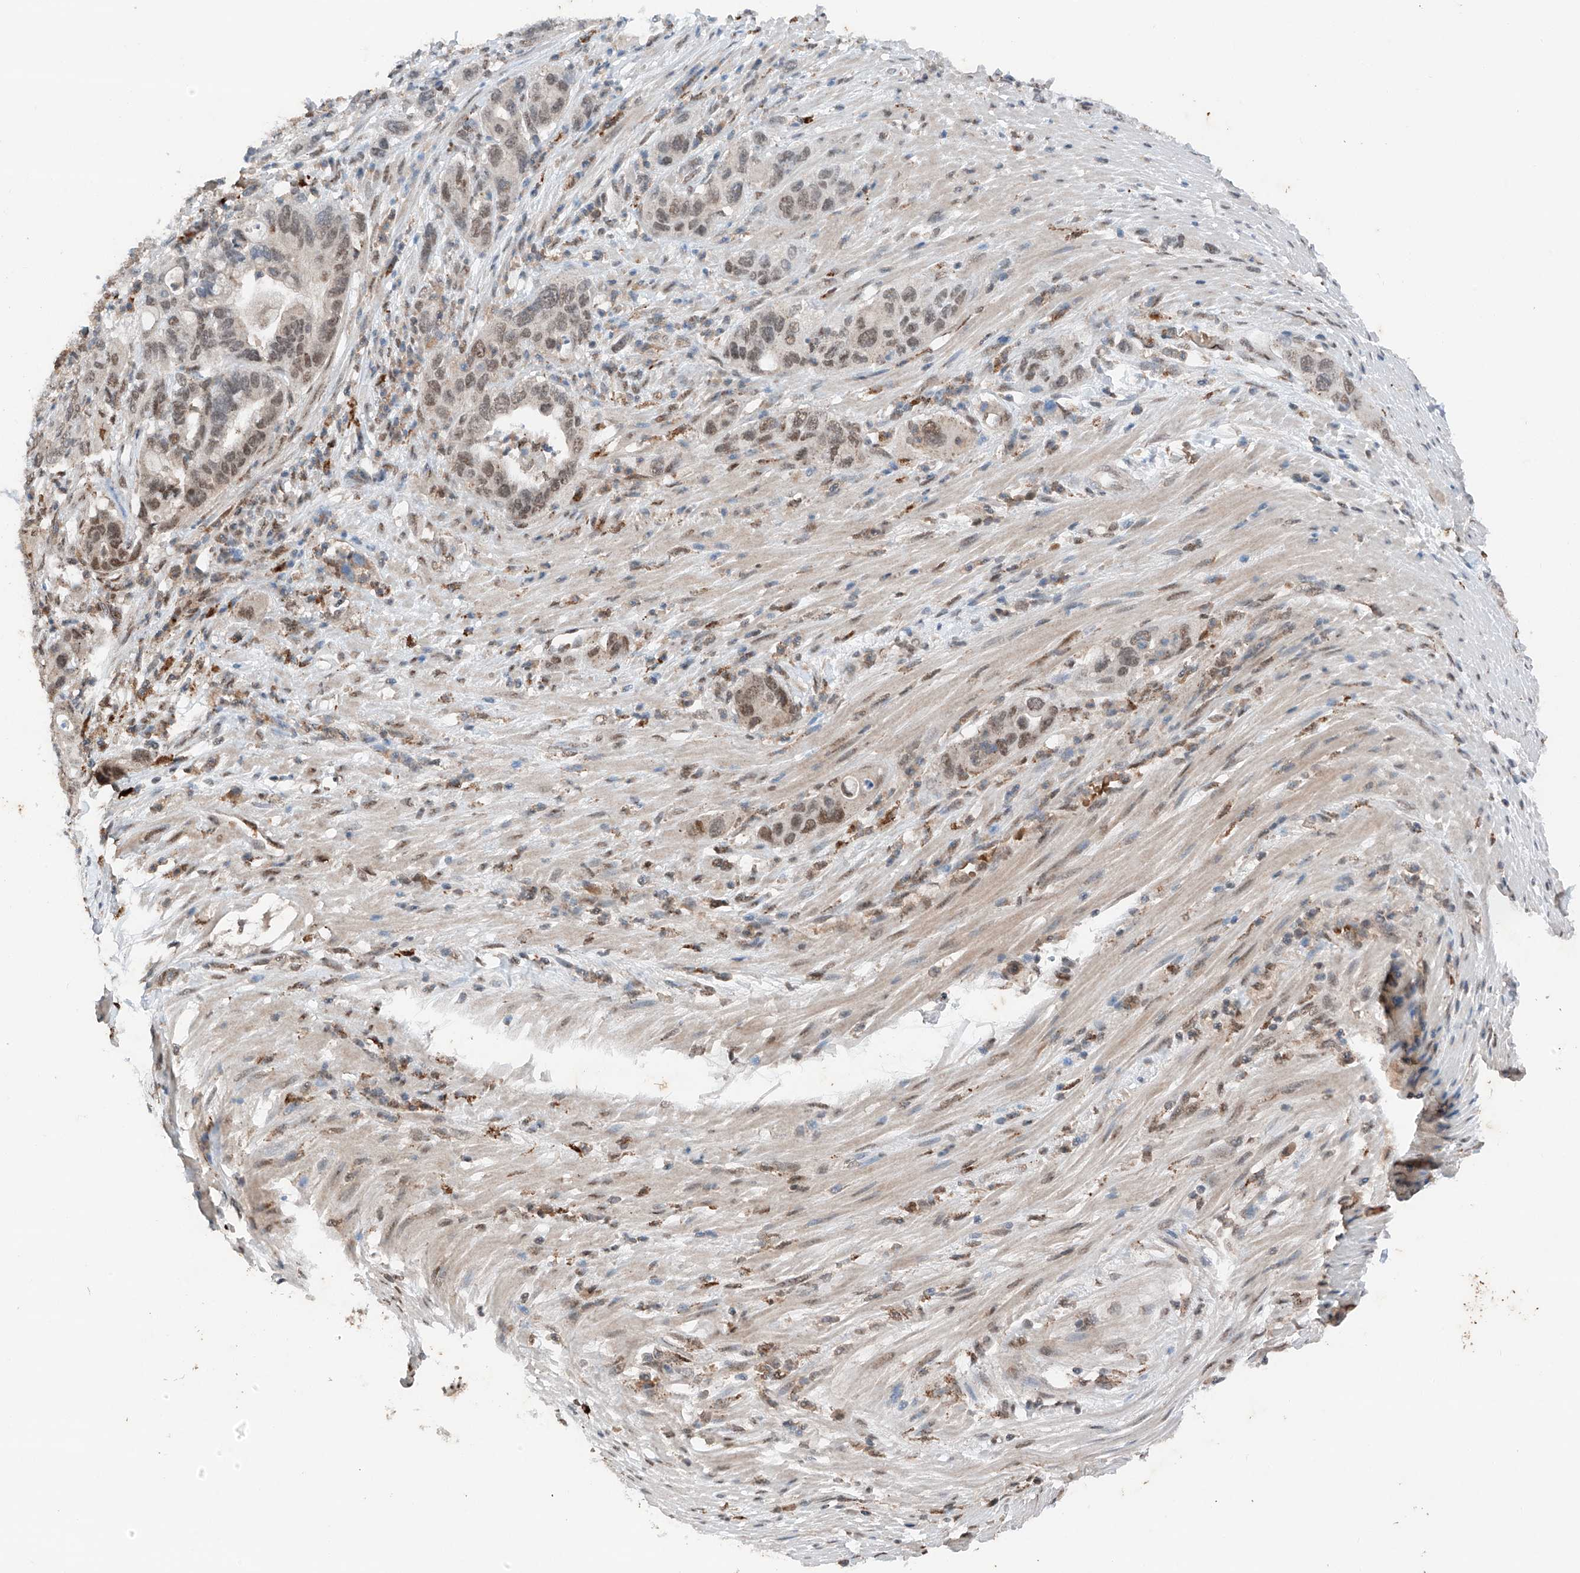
{"staining": {"intensity": "weak", "quantity": "25%-75%", "location": "nuclear"}, "tissue": "pancreatic cancer", "cell_type": "Tumor cells", "image_type": "cancer", "snomed": [{"axis": "morphology", "description": "Adenocarcinoma, NOS"}, {"axis": "topography", "description": "Pancreas"}], "caption": "An immunohistochemistry micrograph of neoplastic tissue is shown. Protein staining in brown highlights weak nuclear positivity in pancreatic cancer (adenocarcinoma) within tumor cells.", "gene": "TBX4", "patient": {"sex": "female", "age": 71}}